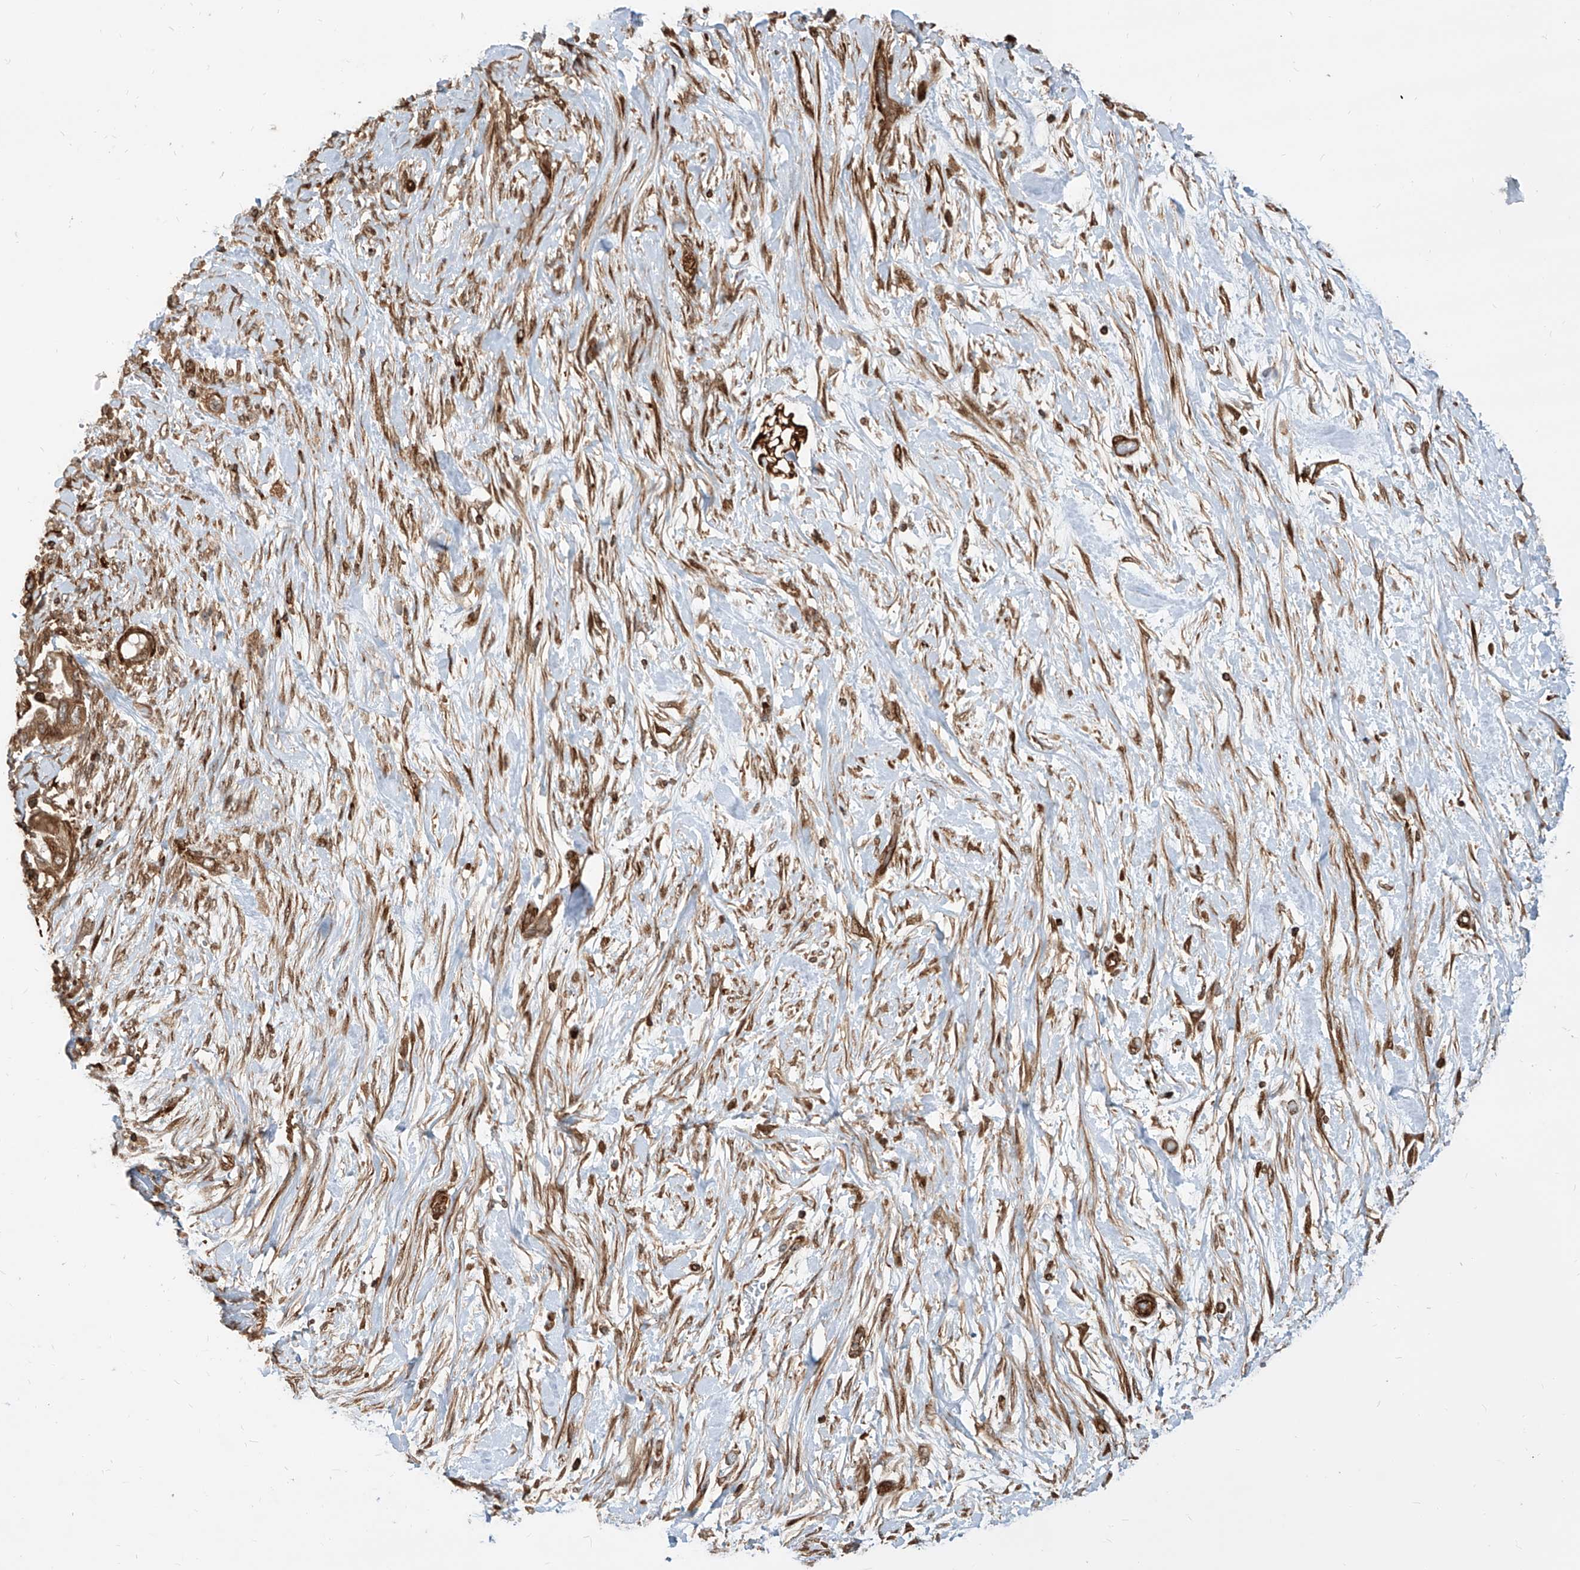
{"staining": {"intensity": "strong", "quantity": ">75%", "location": "cytoplasmic/membranous"}, "tissue": "pancreatic cancer", "cell_type": "Tumor cells", "image_type": "cancer", "snomed": [{"axis": "morphology", "description": "Adenocarcinoma, NOS"}, {"axis": "topography", "description": "Pancreas"}], "caption": "Pancreatic cancer stained with a protein marker reveals strong staining in tumor cells.", "gene": "MAGED2", "patient": {"sex": "male", "age": 68}}